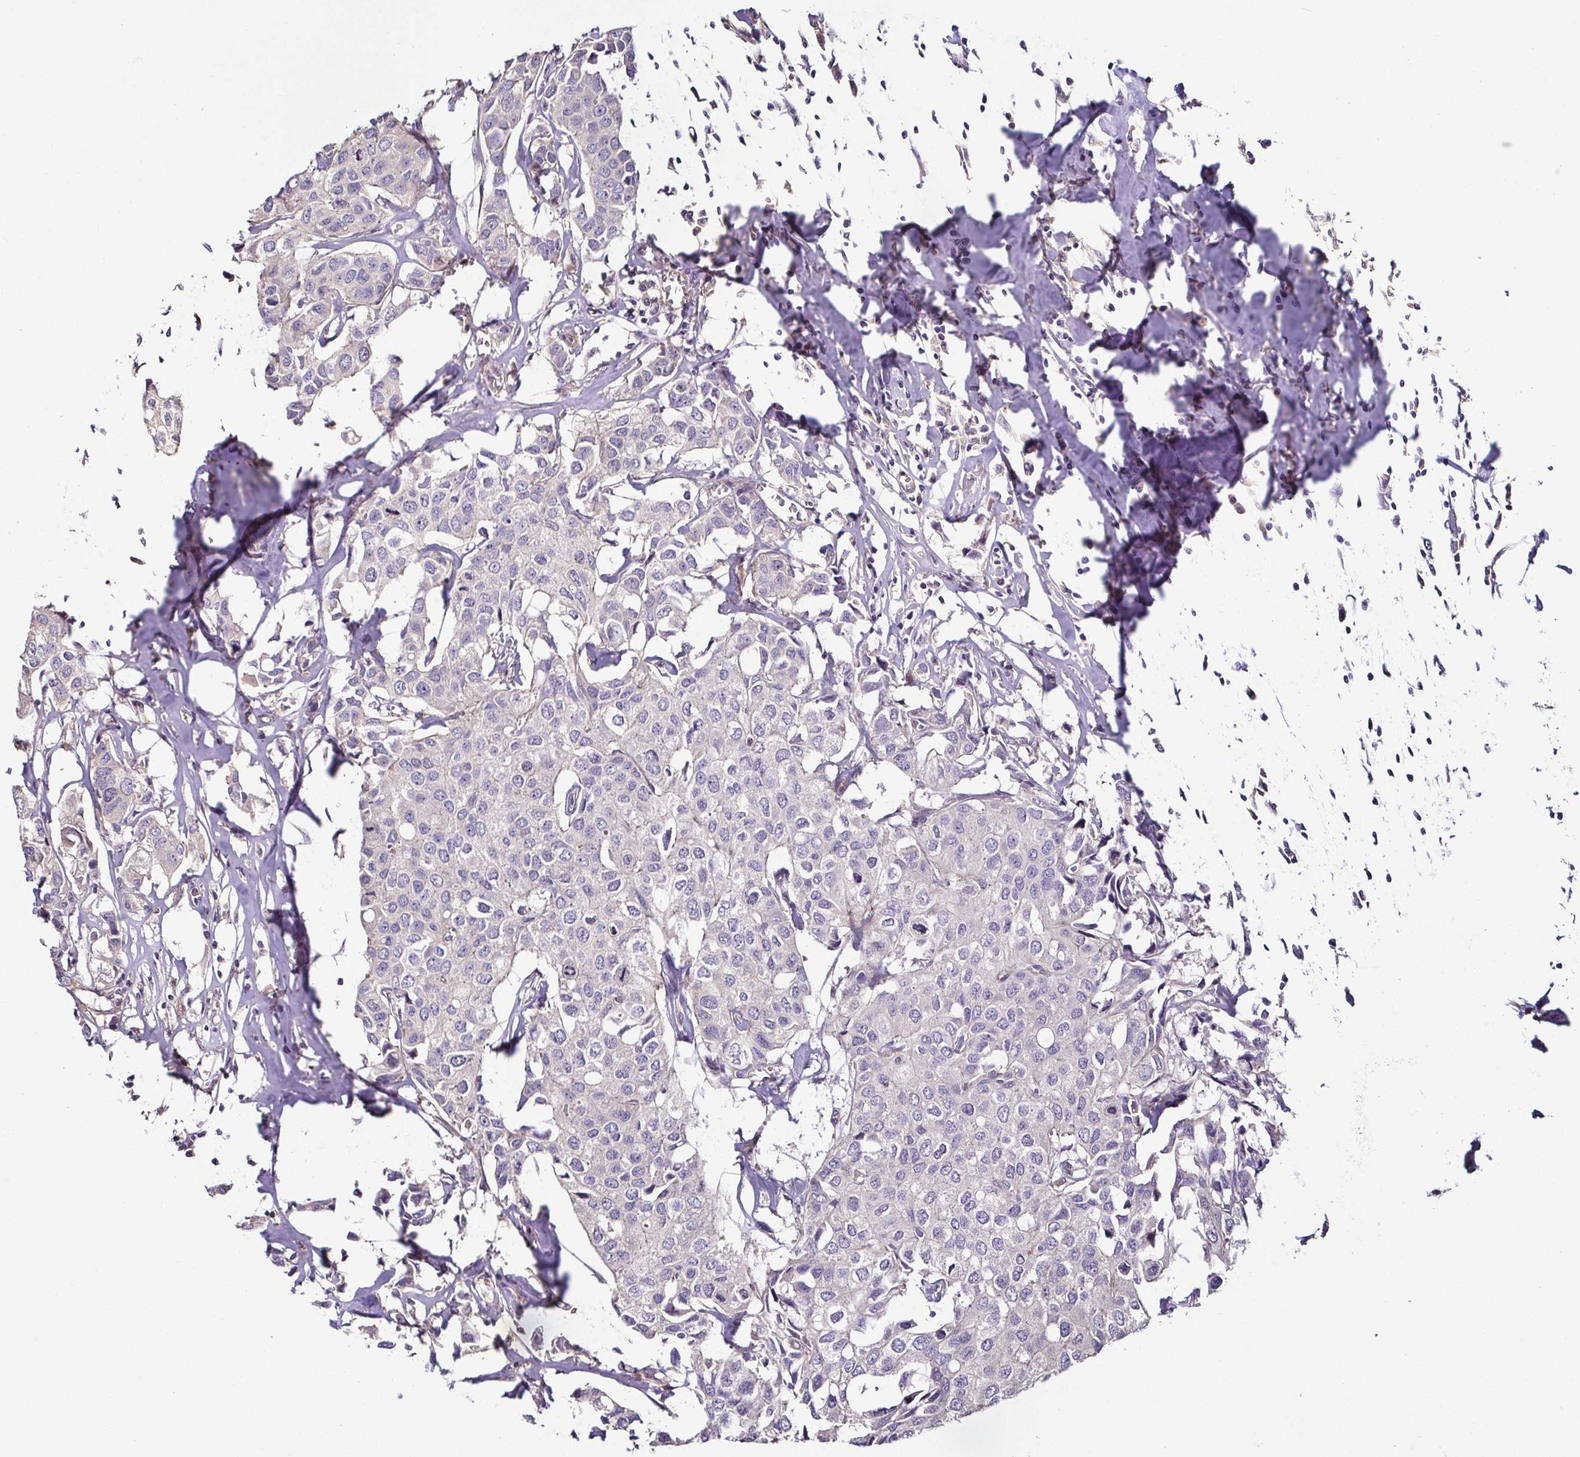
{"staining": {"intensity": "negative", "quantity": "none", "location": "none"}, "tissue": "breast cancer", "cell_type": "Tumor cells", "image_type": "cancer", "snomed": [{"axis": "morphology", "description": "Duct carcinoma"}, {"axis": "topography", "description": "Breast"}], "caption": "There is no significant staining in tumor cells of invasive ductal carcinoma (breast).", "gene": "LMOD2", "patient": {"sex": "female", "age": 80}}